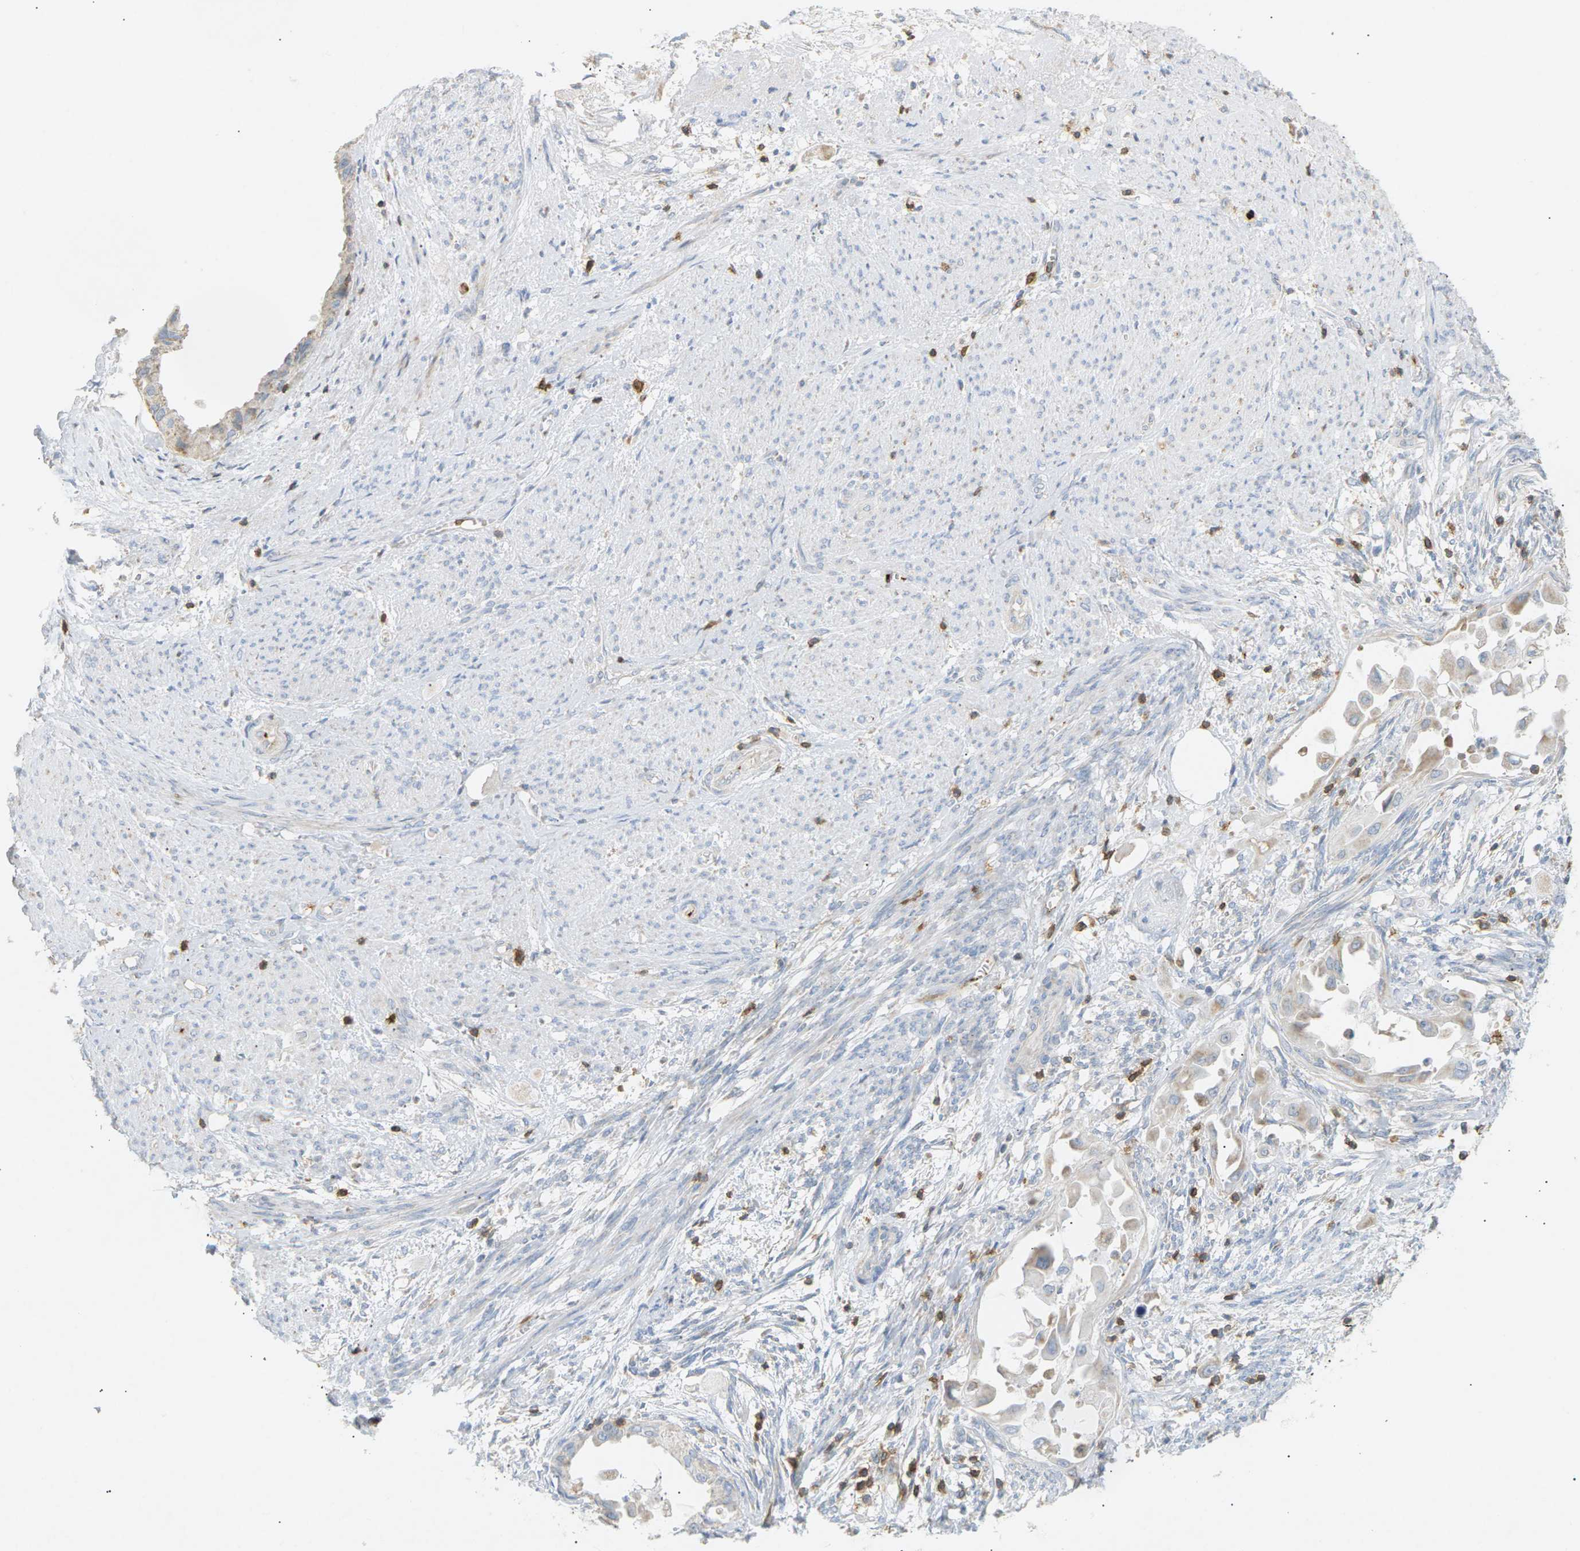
{"staining": {"intensity": "negative", "quantity": "none", "location": "none"}, "tissue": "cervical cancer", "cell_type": "Tumor cells", "image_type": "cancer", "snomed": [{"axis": "morphology", "description": "Normal tissue, NOS"}, {"axis": "morphology", "description": "Adenocarcinoma, NOS"}, {"axis": "topography", "description": "Cervix"}, {"axis": "topography", "description": "Endometrium"}], "caption": "Cervical adenocarcinoma stained for a protein using immunohistochemistry displays no expression tumor cells.", "gene": "LIME1", "patient": {"sex": "female", "age": 86}}